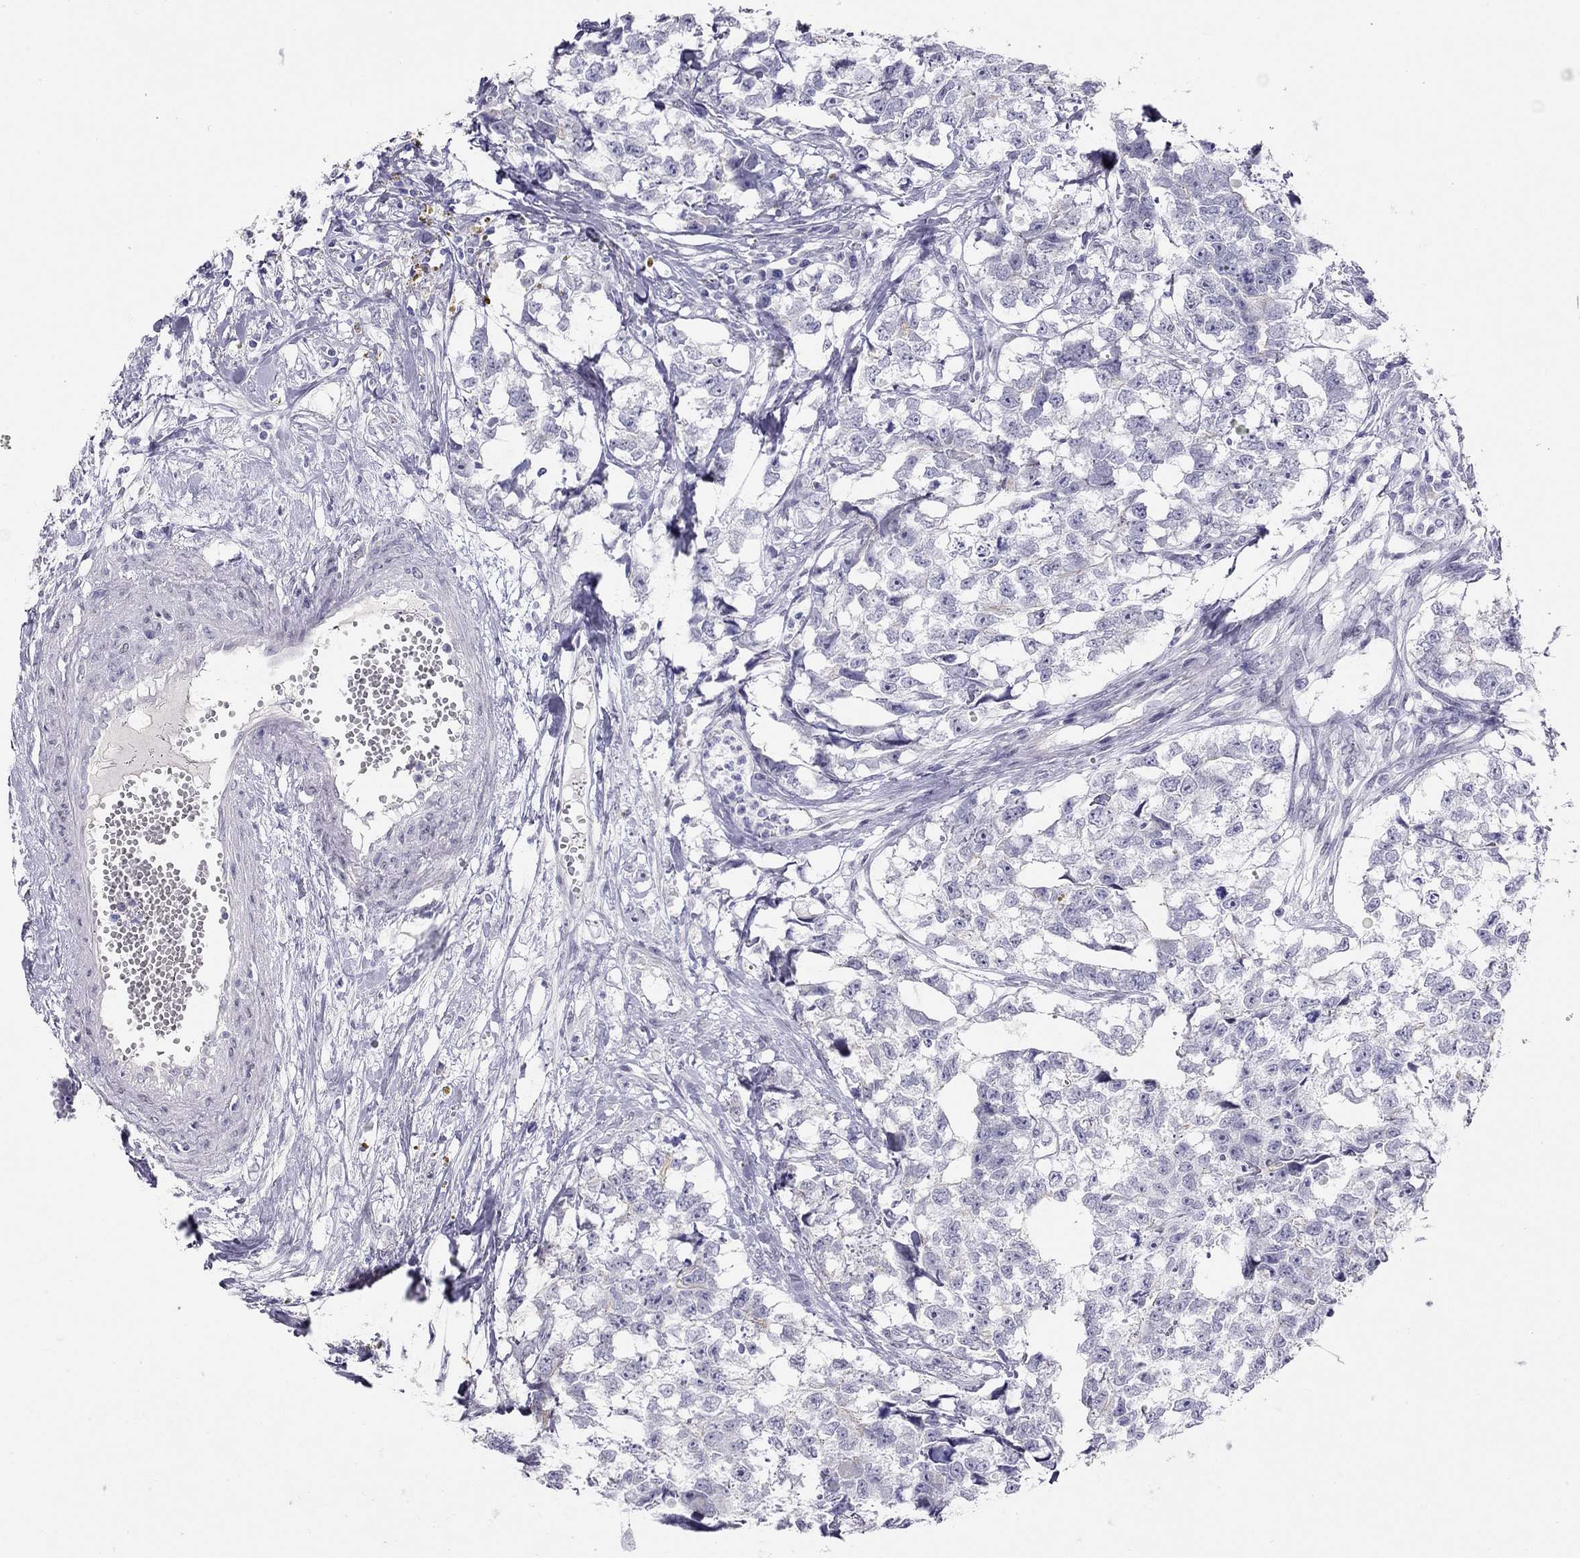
{"staining": {"intensity": "negative", "quantity": "none", "location": "none"}, "tissue": "testis cancer", "cell_type": "Tumor cells", "image_type": "cancer", "snomed": [{"axis": "morphology", "description": "Carcinoma, Embryonal, NOS"}, {"axis": "morphology", "description": "Teratoma, malignant, NOS"}, {"axis": "topography", "description": "Testis"}], "caption": "This is a histopathology image of immunohistochemistry (IHC) staining of testis embryonal carcinoma, which shows no positivity in tumor cells.", "gene": "KCNV2", "patient": {"sex": "male", "age": 44}}